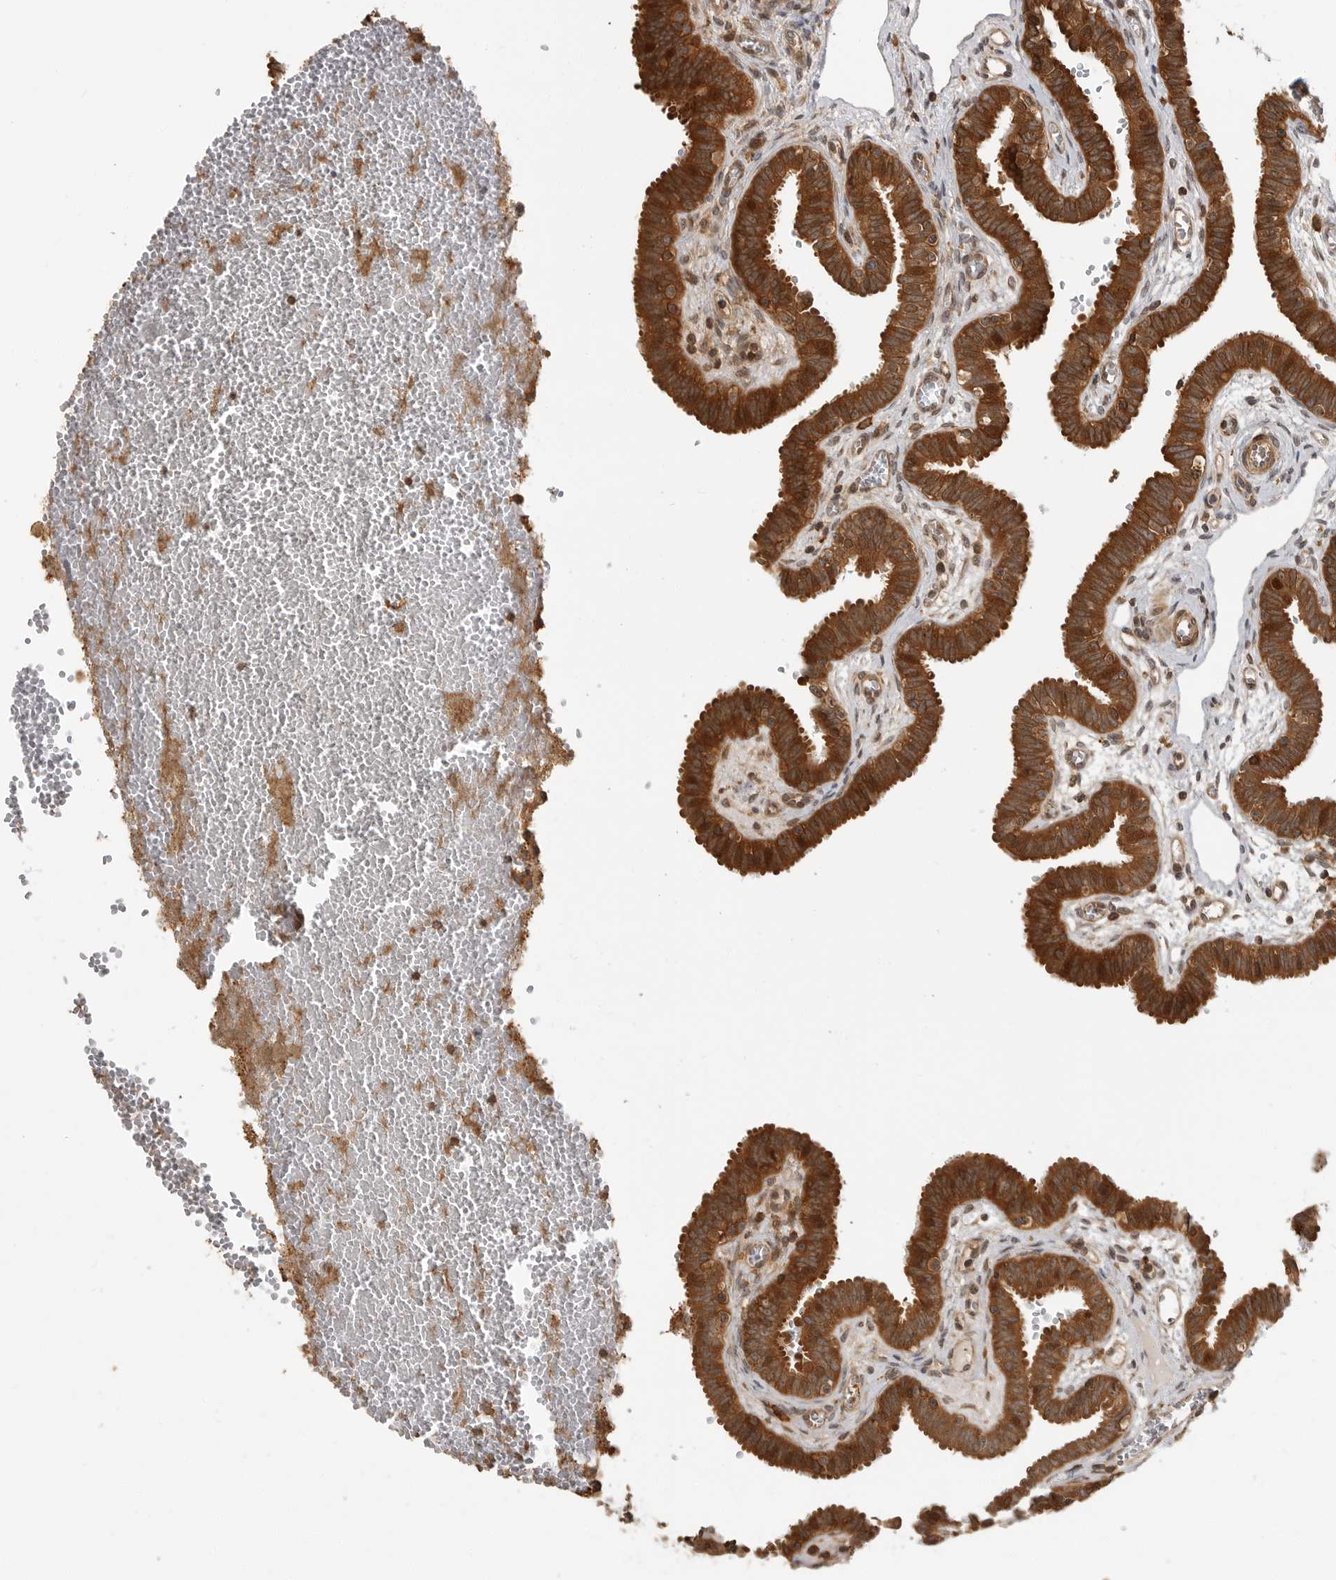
{"staining": {"intensity": "strong", "quantity": ">75%", "location": "cytoplasmic/membranous"}, "tissue": "fallopian tube", "cell_type": "Glandular cells", "image_type": "normal", "snomed": [{"axis": "morphology", "description": "Normal tissue, NOS"}, {"axis": "topography", "description": "Fallopian tube"}, {"axis": "topography", "description": "Placenta"}], "caption": "Protein expression analysis of unremarkable fallopian tube demonstrates strong cytoplasmic/membranous positivity in about >75% of glandular cells. The protein of interest is stained brown, and the nuclei are stained in blue (DAB IHC with brightfield microscopy, high magnification).", "gene": "ERN1", "patient": {"sex": "female", "age": 32}}